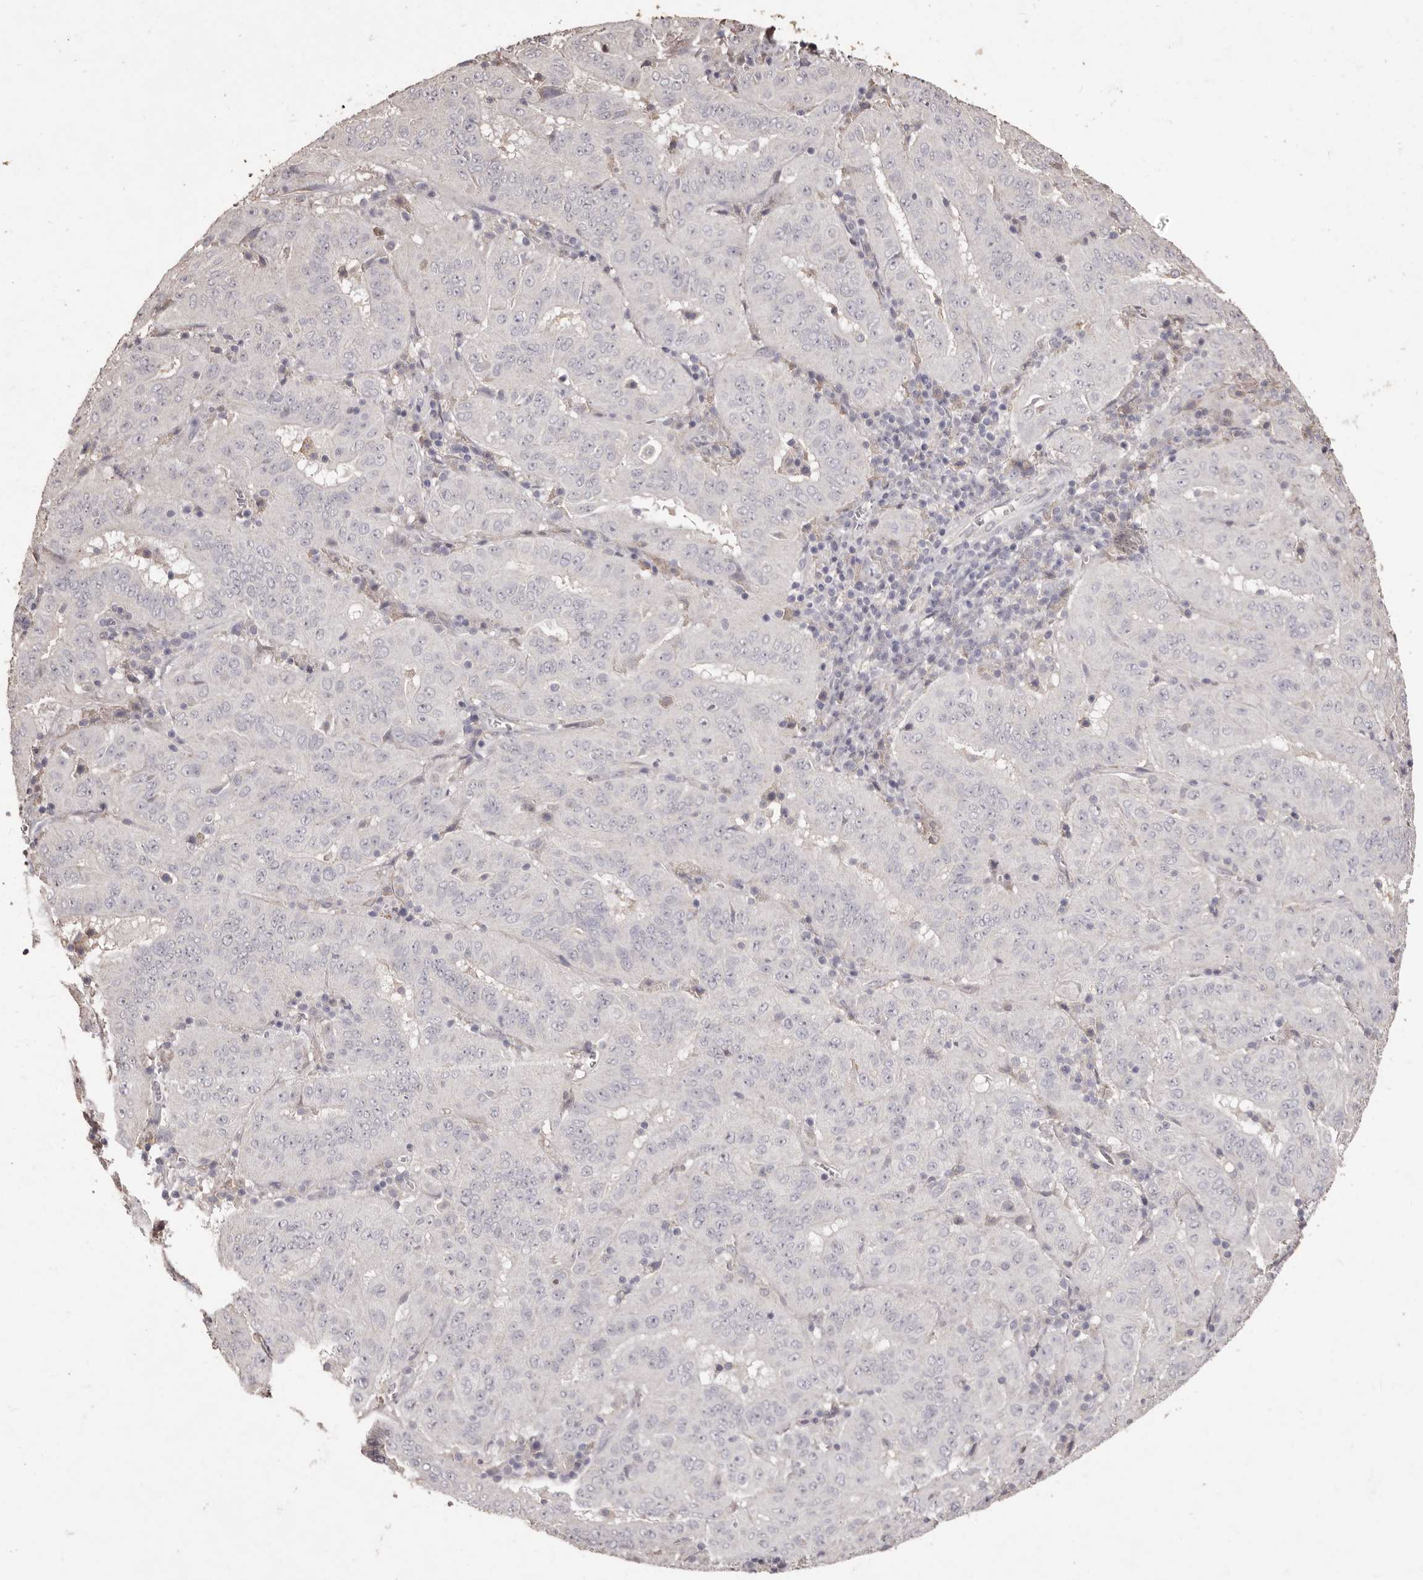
{"staining": {"intensity": "negative", "quantity": "none", "location": "none"}, "tissue": "pancreatic cancer", "cell_type": "Tumor cells", "image_type": "cancer", "snomed": [{"axis": "morphology", "description": "Adenocarcinoma, NOS"}, {"axis": "topography", "description": "Pancreas"}], "caption": "Immunohistochemistry (IHC) image of pancreatic cancer stained for a protein (brown), which demonstrates no positivity in tumor cells.", "gene": "PRSS27", "patient": {"sex": "male", "age": 63}}